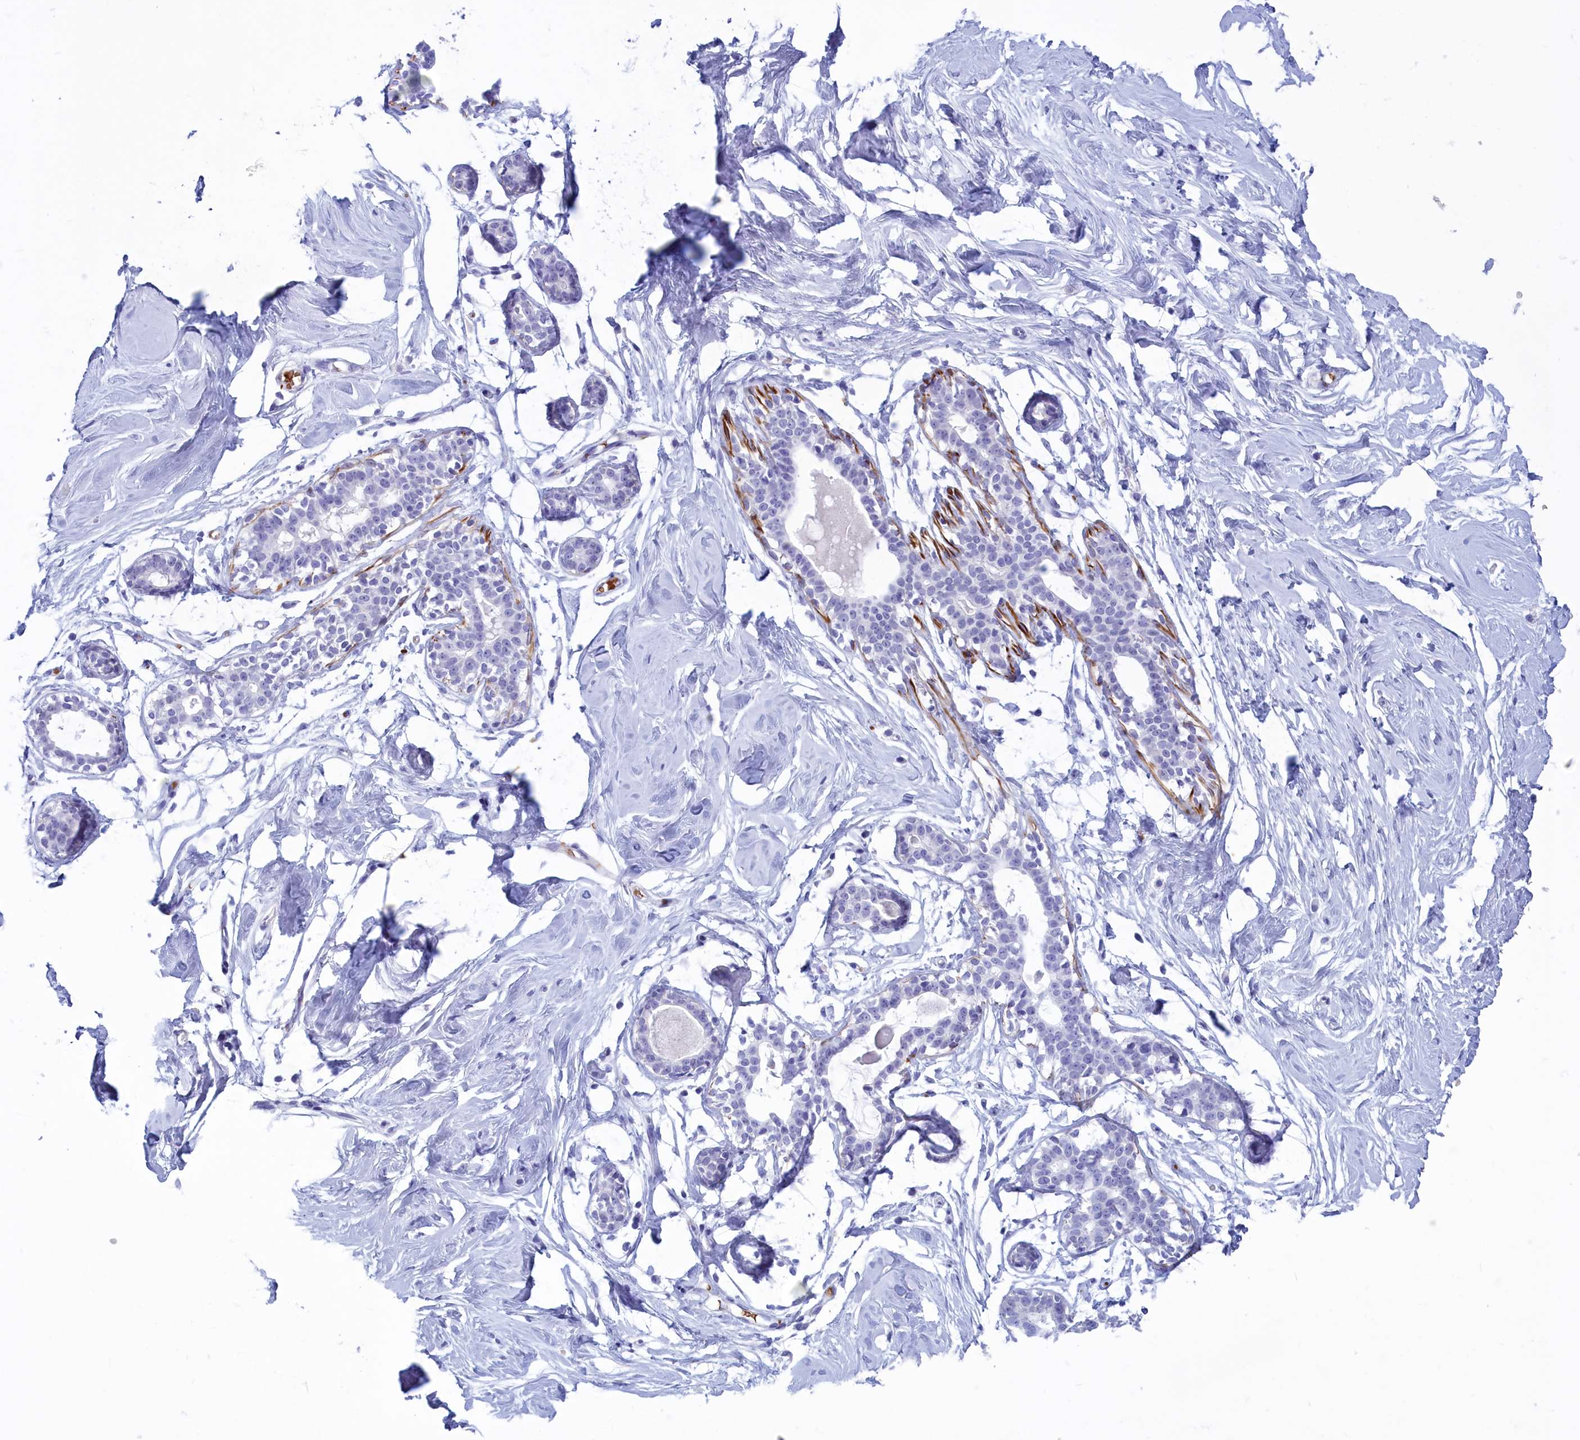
{"staining": {"intensity": "negative", "quantity": "none", "location": "none"}, "tissue": "breast", "cell_type": "Adipocytes", "image_type": "normal", "snomed": [{"axis": "morphology", "description": "Normal tissue, NOS"}, {"axis": "morphology", "description": "Adenoma, NOS"}, {"axis": "topography", "description": "Breast"}], "caption": "The histopathology image demonstrates no significant staining in adipocytes of breast. (DAB immunohistochemistry (IHC) with hematoxylin counter stain).", "gene": "GAPDHS", "patient": {"sex": "female", "age": 23}}